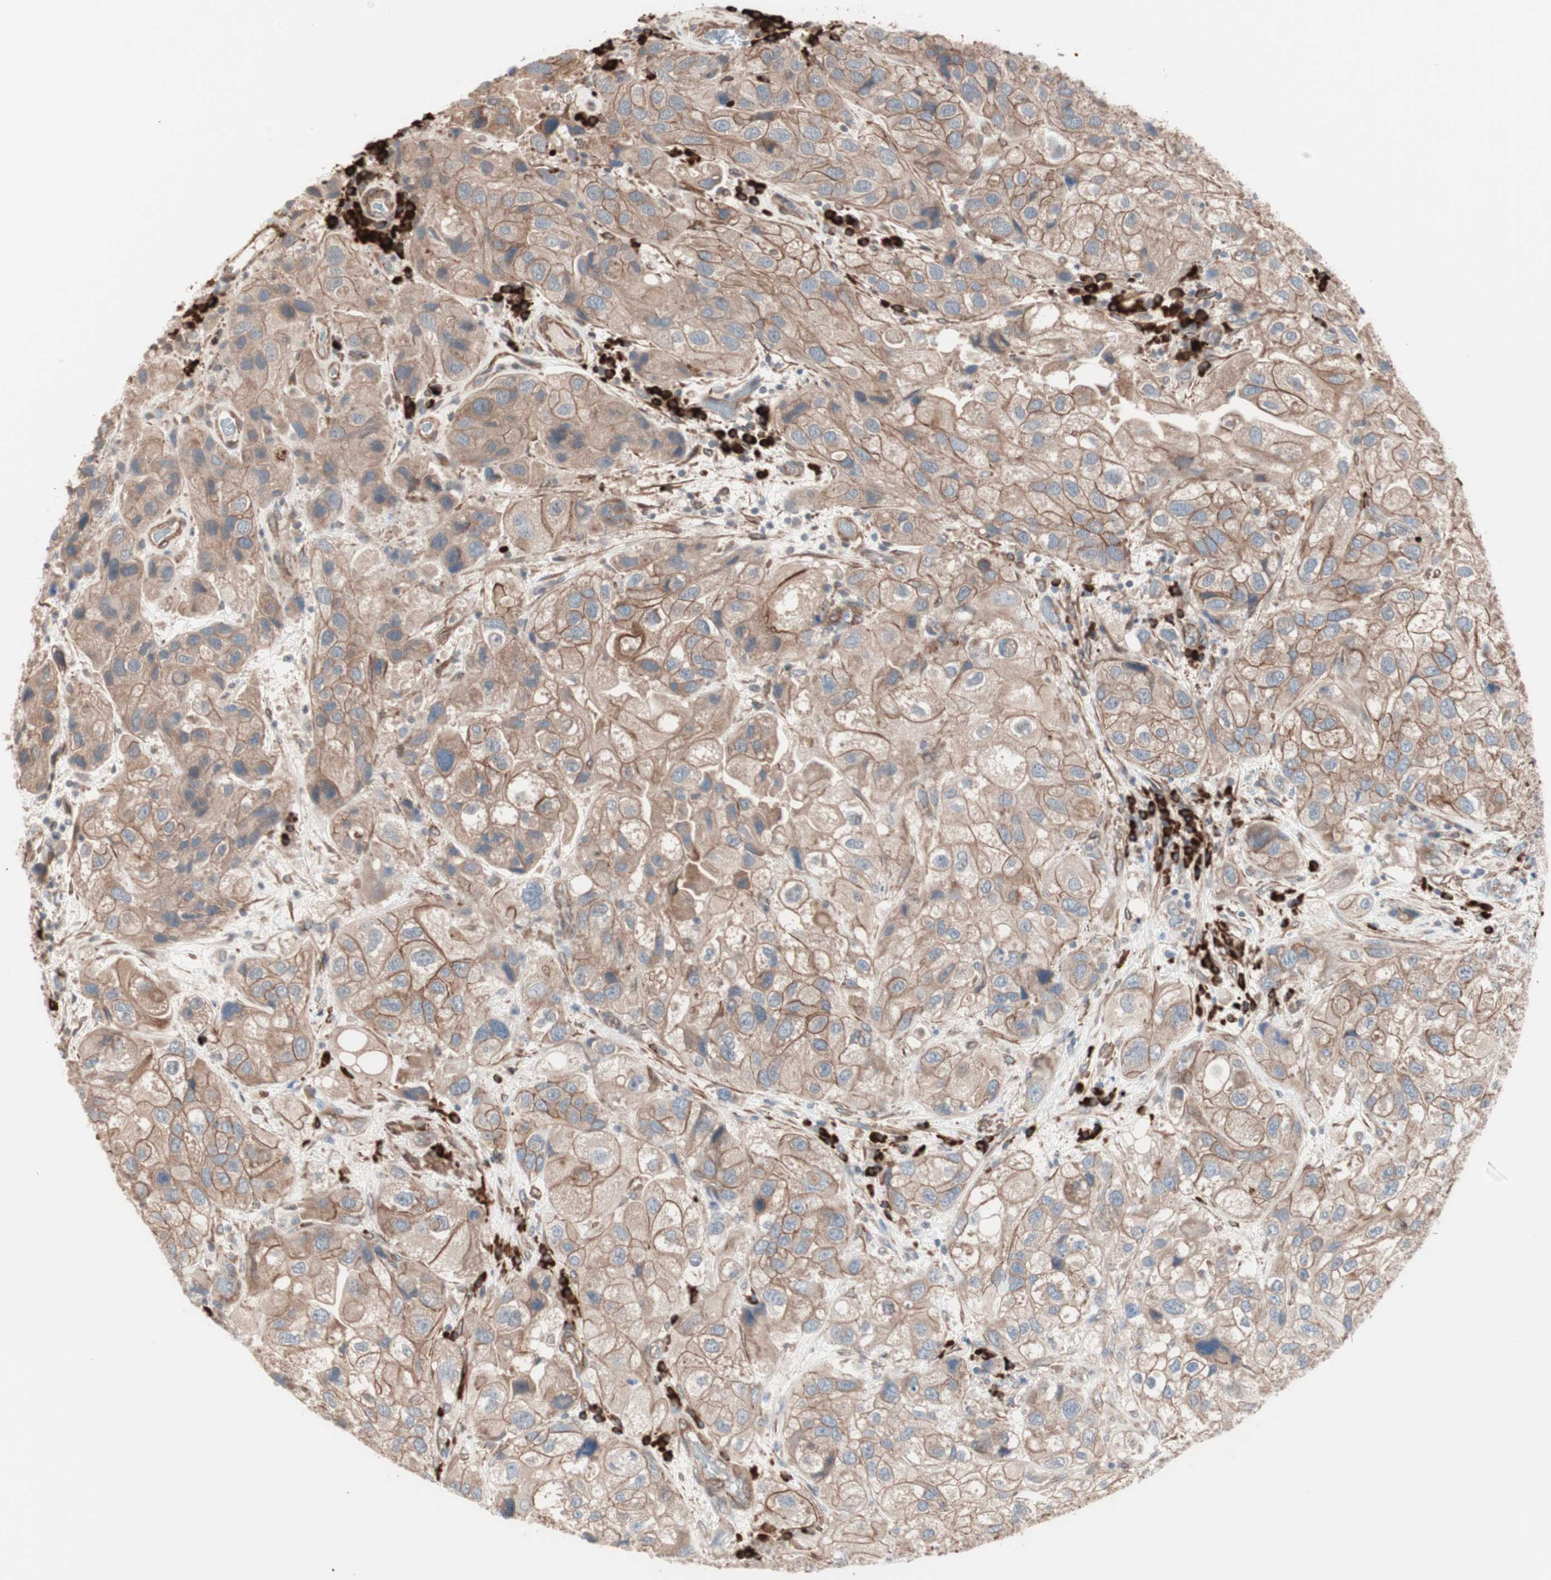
{"staining": {"intensity": "moderate", "quantity": ">75%", "location": "cytoplasmic/membranous"}, "tissue": "urothelial cancer", "cell_type": "Tumor cells", "image_type": "cancer", "snomed": [{"axis": "morphology", "description": "Urothelial carcinoma, High grade"}, {"axis": "topography", "description": "Urinary bladder"}], "caption": "Urothelial carcinoma (high-grade) stained with DAB immunohistochemistry displays medium levels of moderate cytoplasmic/membranous expression in approximately >75% of tumor cells.", "gene": "ALG5", "patient": {"sex": "female", "age": 64}}